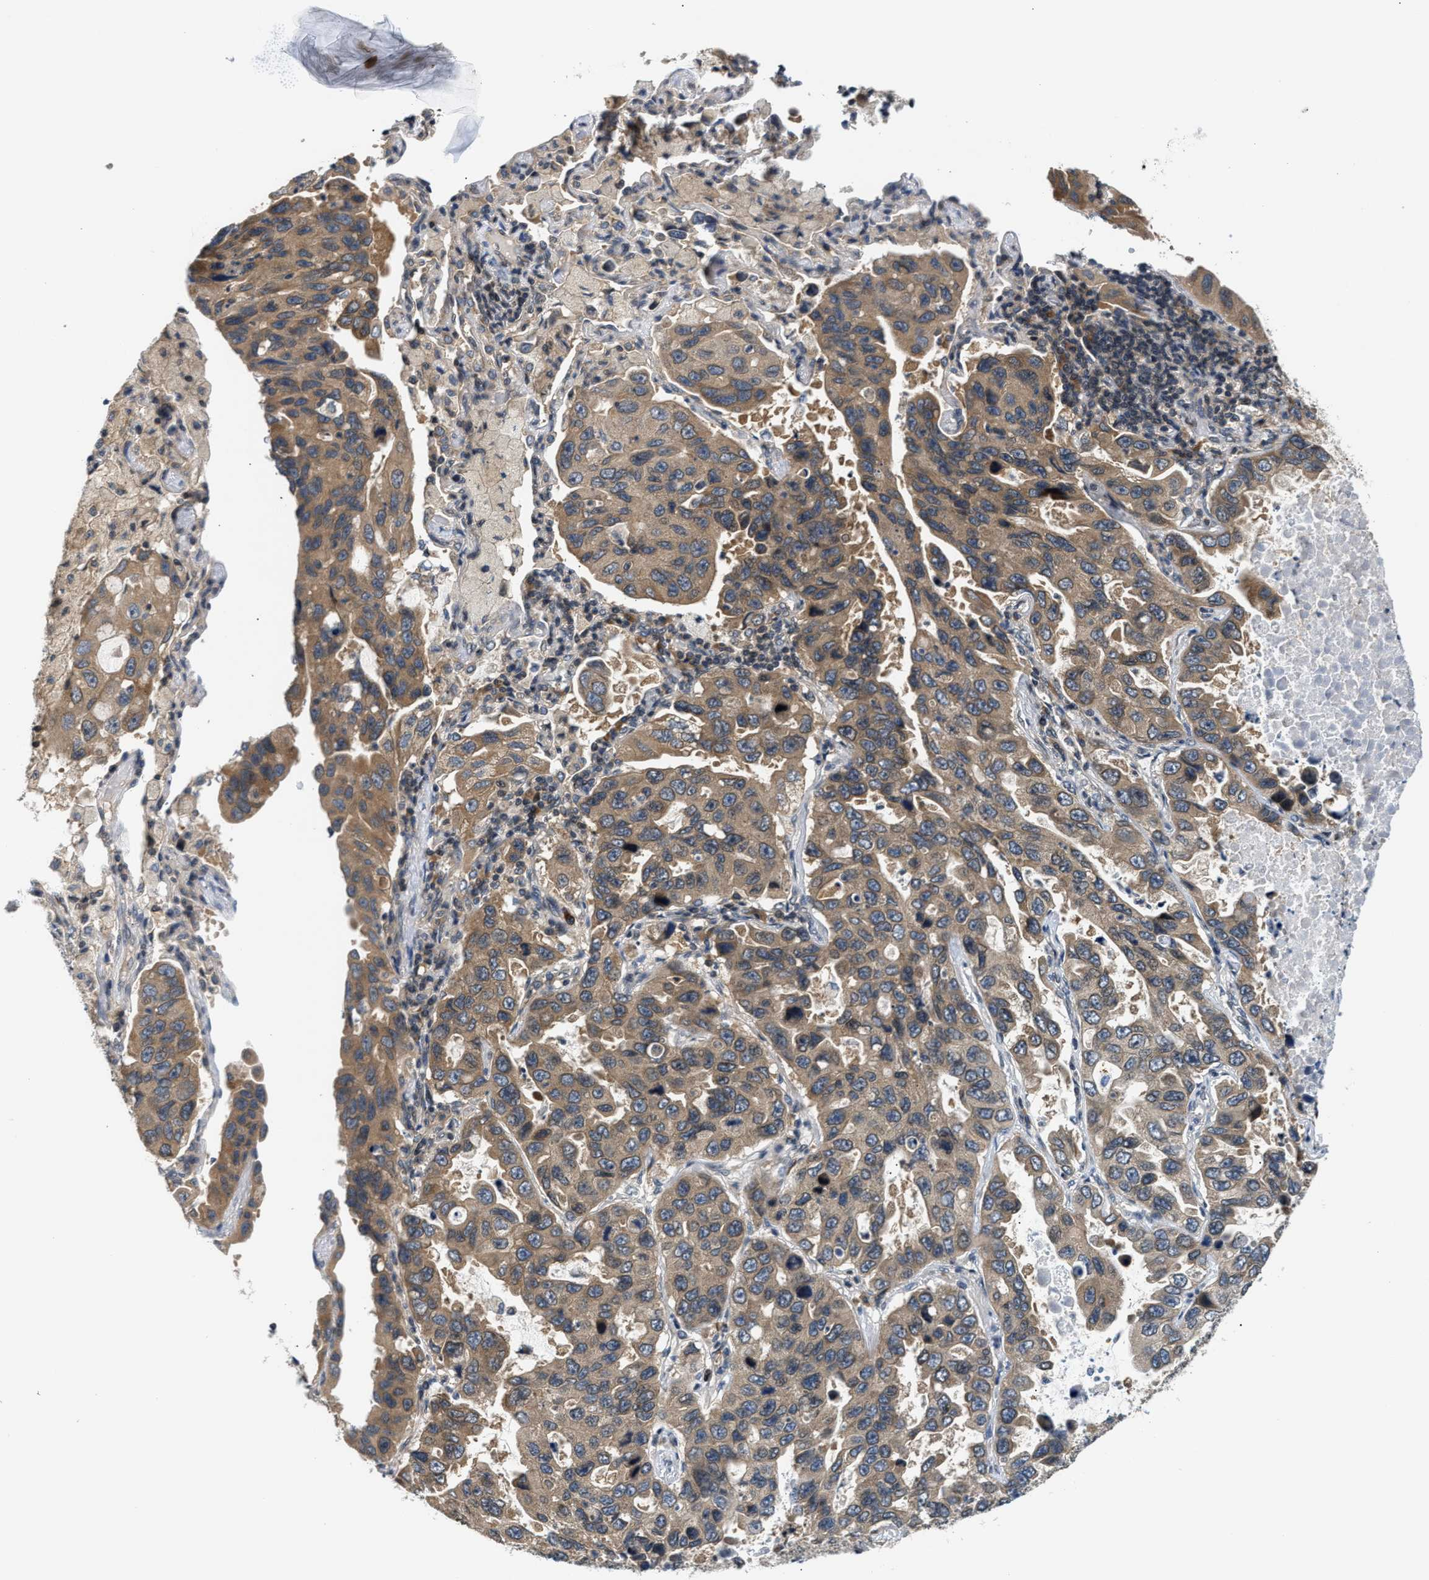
{"staining": {"intensity": "moderate", "quantity": ">75%", "location": "cytoplasmic/membranous"}, "tissue": "lung cancer", "cell_type": "Tumor cells", "image_type": "cancer", "snomed": [{"axis": "morphology", "description": "Adenocarcinoma, NOS"}, {"axis": "topography", "description": "Lung"}], "caption": "Protein expression analysis of human adenocarcinoma (lung) reveals moderate cytoplasmic/membranous expression in approximately >75% of tumor cells. Immunohistochemistry stains the protein in brown and the nuclei are stained blue.", "gene": "RAB29", "patient": {"sex": "male", "age": 64}}